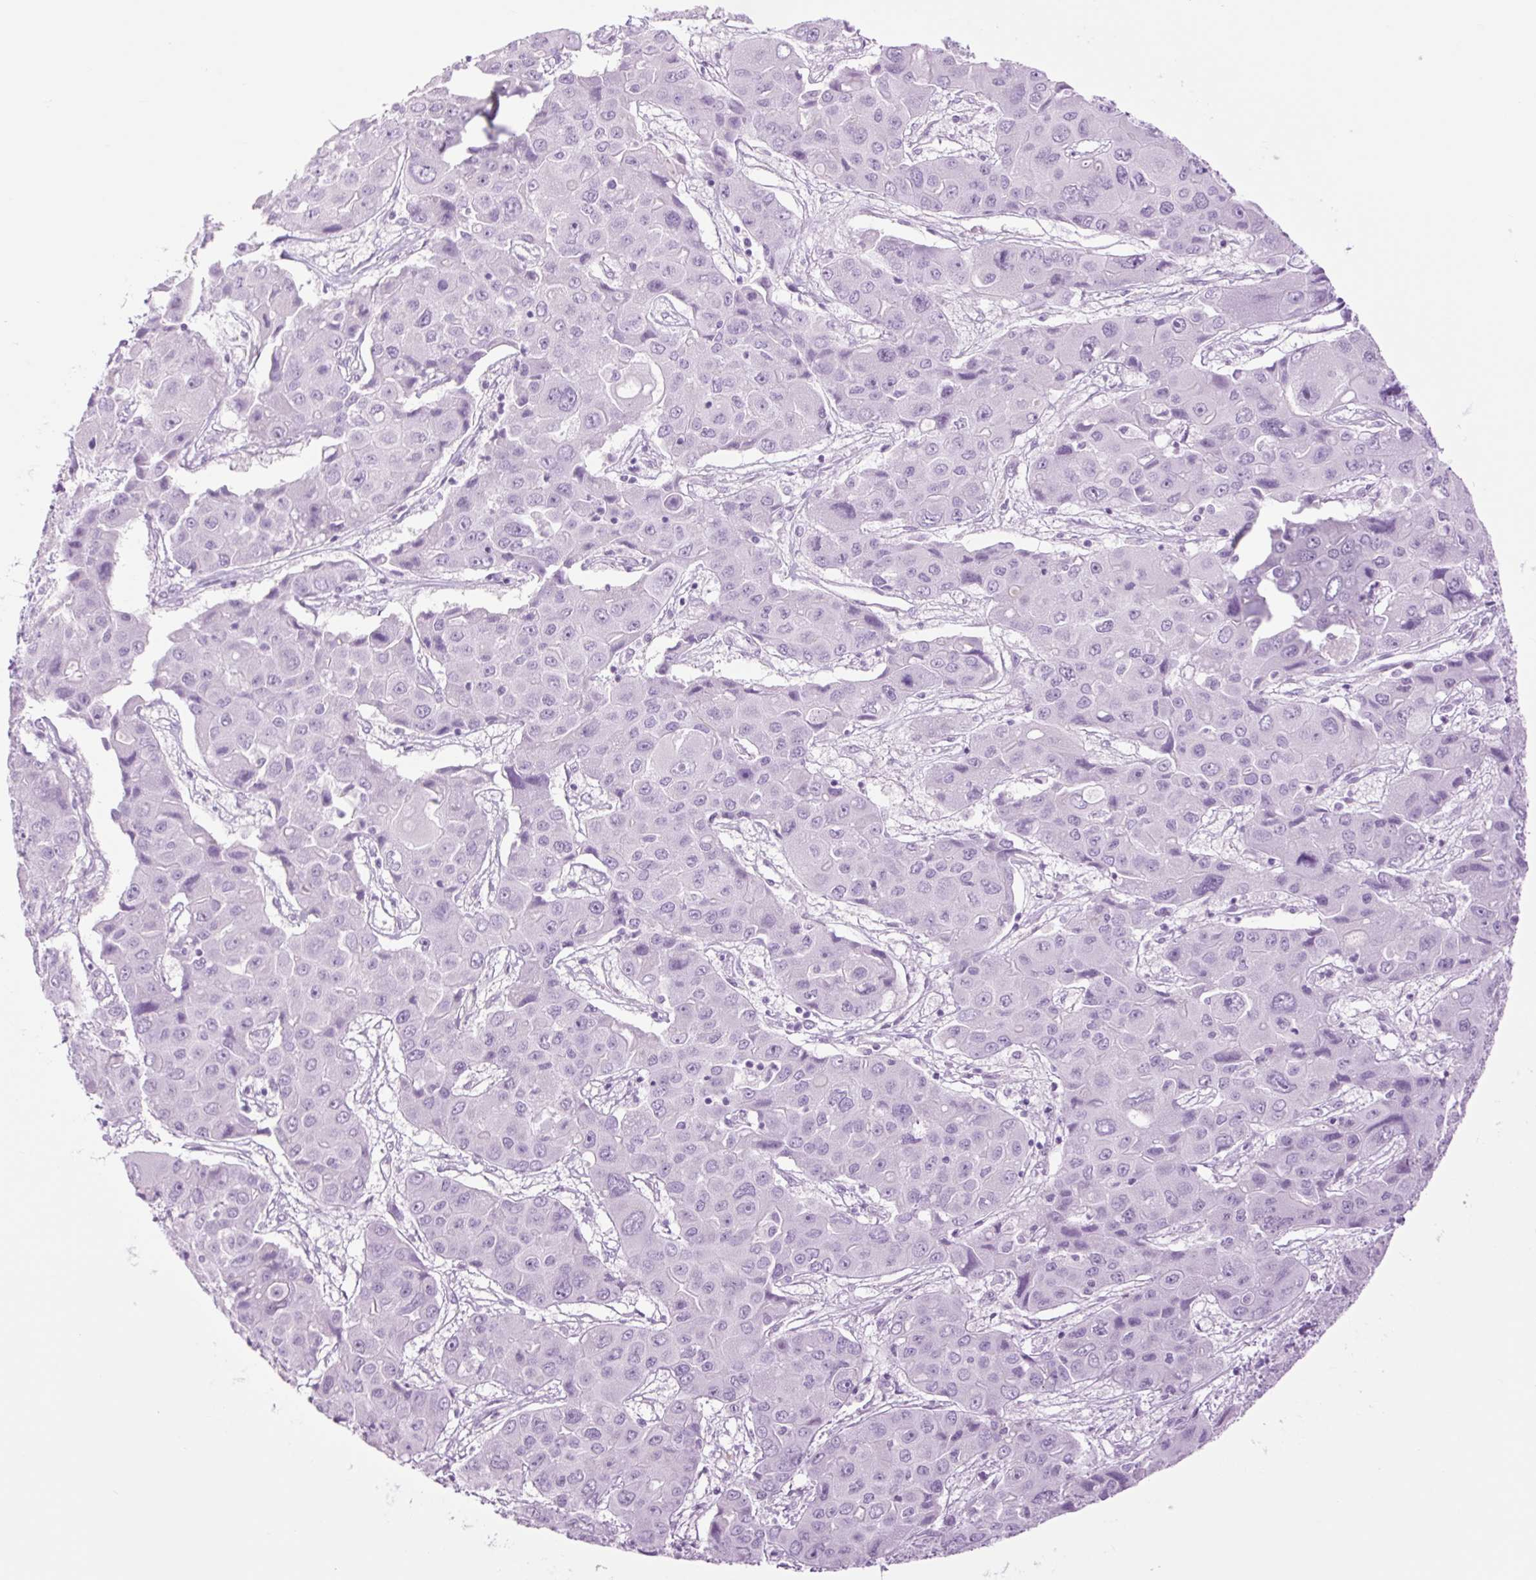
{"staining": {"intensity": "negative", "quantity": "none", "location": "none"}, "tissue": "liver cancer", "cell_type": "Tumor cells", "image_type": "cancer", "snomed": [{"axis": "morphology", "description": "Cholangiocarcinoma"}, {"axis": "topography", "description": "Liver"}], "caption": "Tumor cells are negative for protein expression in human cholangiocarcinoma (liver). (DAB (3,3'-diaminobenzidine) IHC visualized using brightfield microscopy, high magnification).", "gene": "TFF2", "patient": {"sex": "male", "age": 67}}